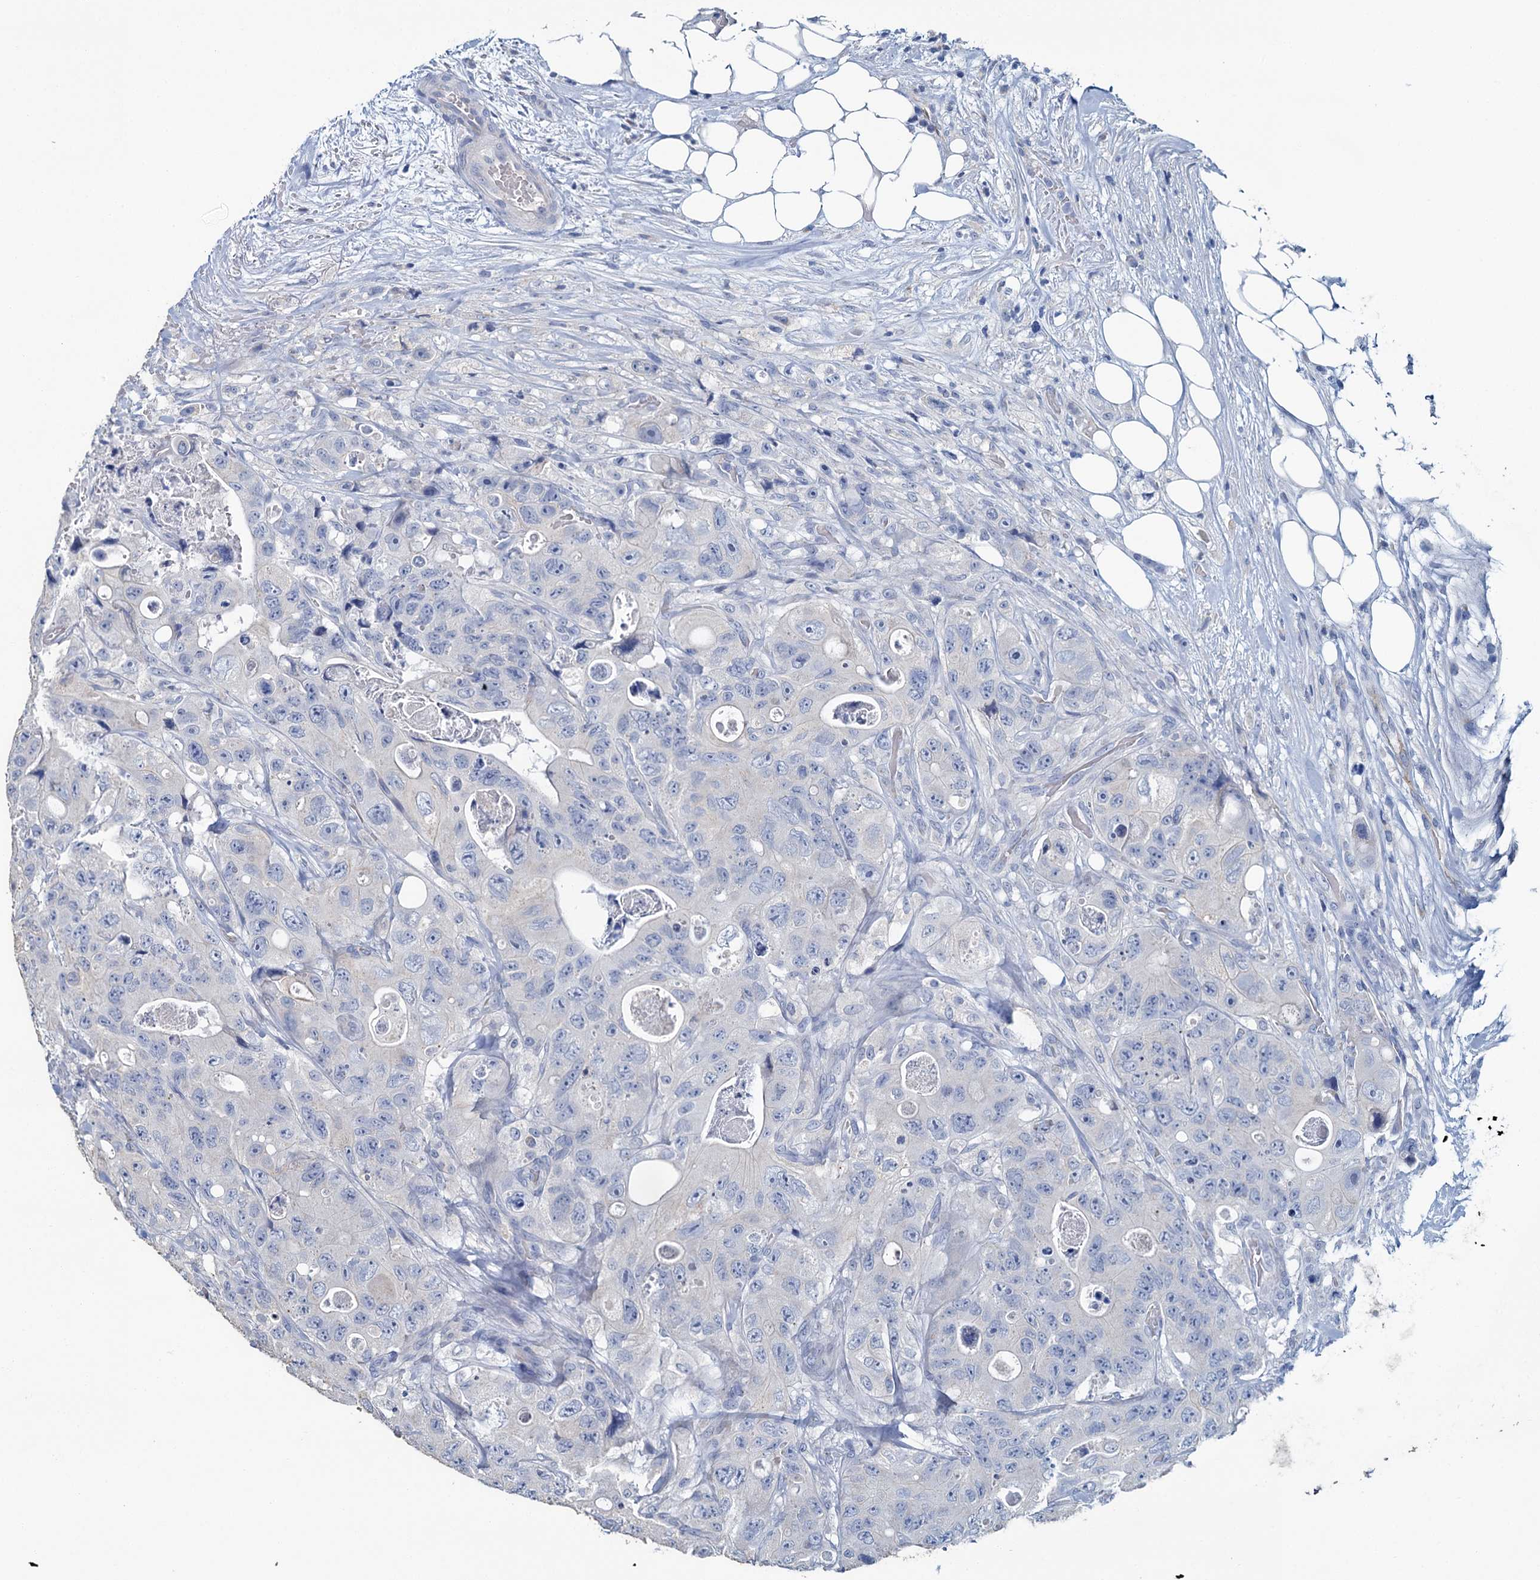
{"staining": {"intensity": "negative", "quantity": "none", "location": "none"}, "tissue": "colorectal cancer", "cell_type": "Tumor cells", "image_type": "cancer", "snomed": [{"axis": "morphology", "description": "Adenocarcinoma, NOS"}, {"axis": "topography", "description": "Colon"}], "caption": "The IHC image has no significant expression in tumor cells of colorectal cancer (adenocarcinoma) tissue. (DAB (3,3'-diaminobenzidine) immunohistochemistry (IHC) visualized using brightfield microscopy, high magnification).", "gene": "SNCB", "patient": {"sex": "female", "age": 46}}